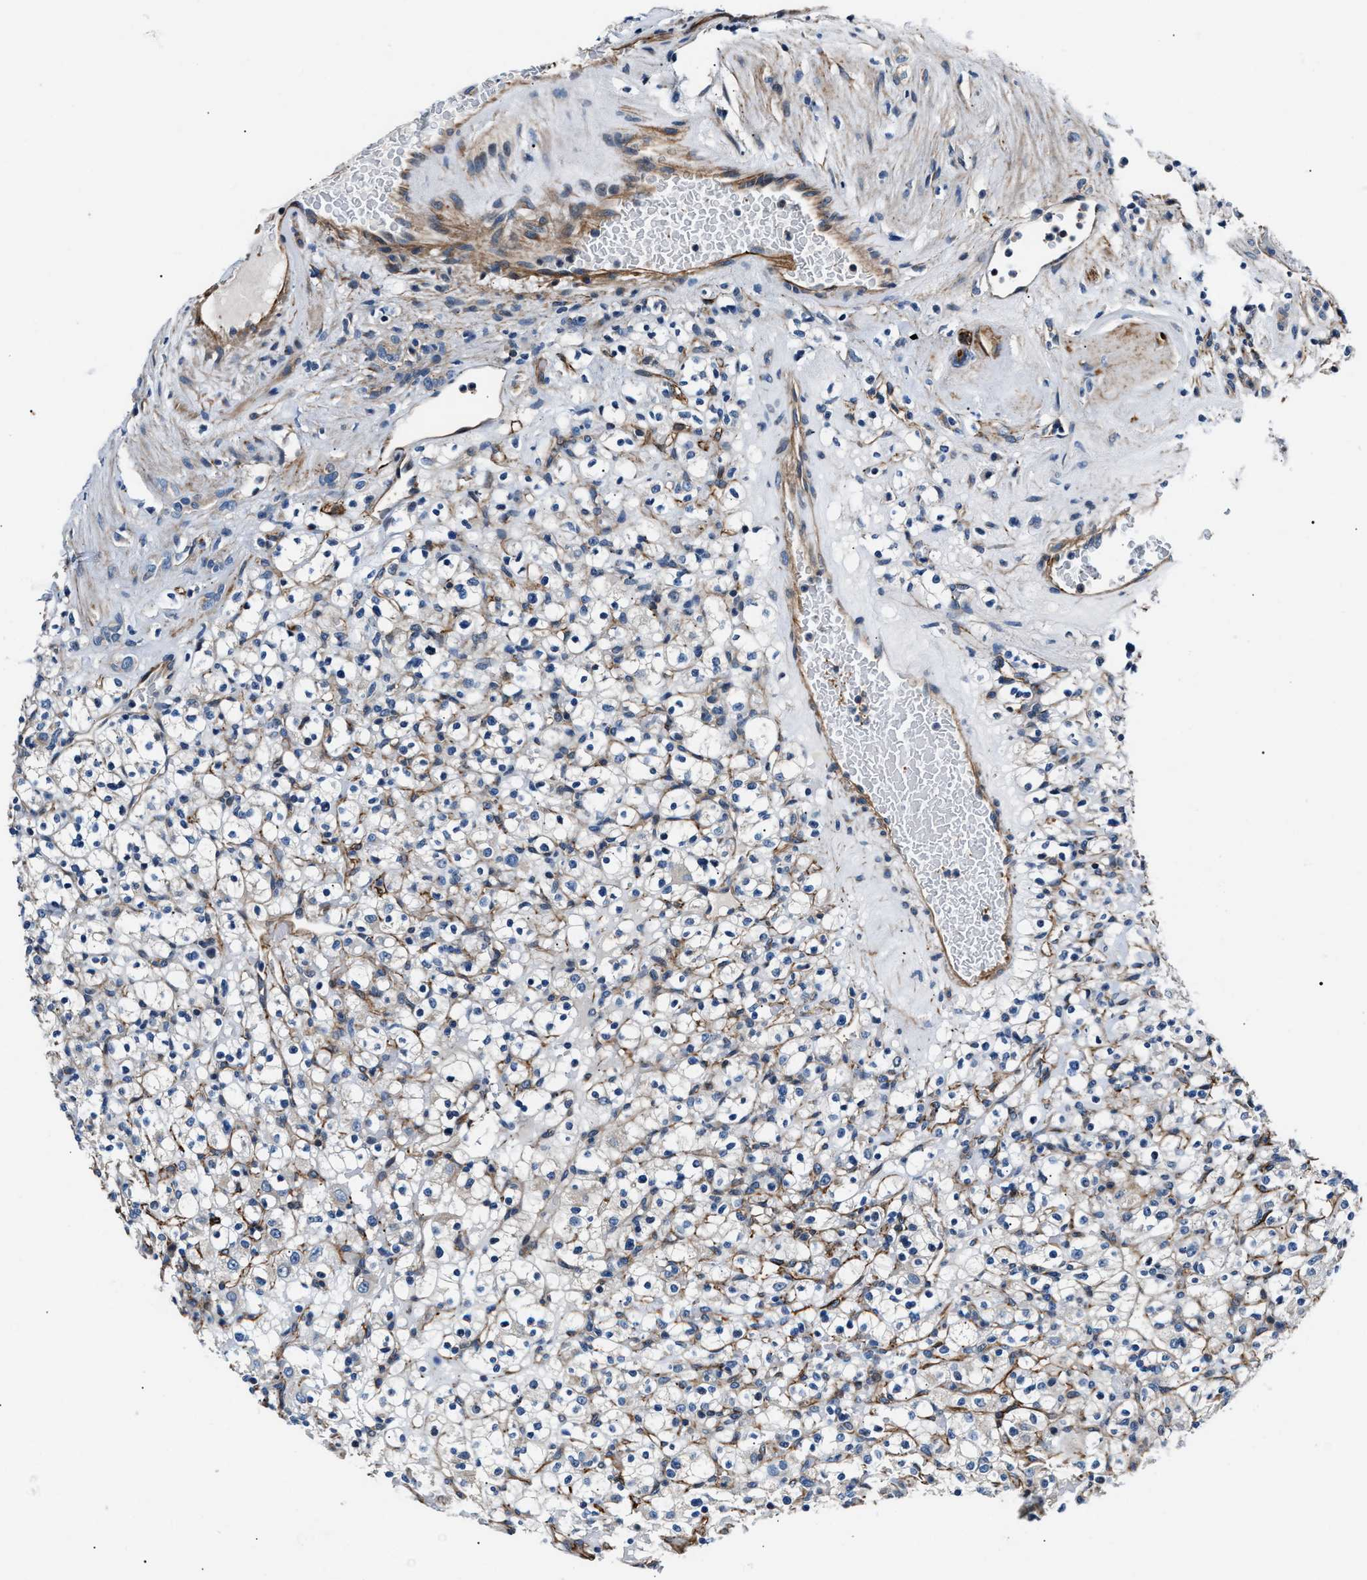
{"staining": {"intensity": "negative", "quantity": "none", "location": "none"}, "tissue": "renal cancer", "cell_type": "Tumor cells", "image_type": "cancer", "snomed": [{"axis": "morphology", "description": "Normal tissue, NOS"}, {"axis": "morphology", "description": "Adenocarcinoma, NOS"}, {"axis": "topography", "description": "Kidney"}], "caption": "Image shows no protein staining in tumor cells of renal adenocarcinoma tissue.", "gene": "MPDZ", "patient": {"sex": "female", "age": 72}}